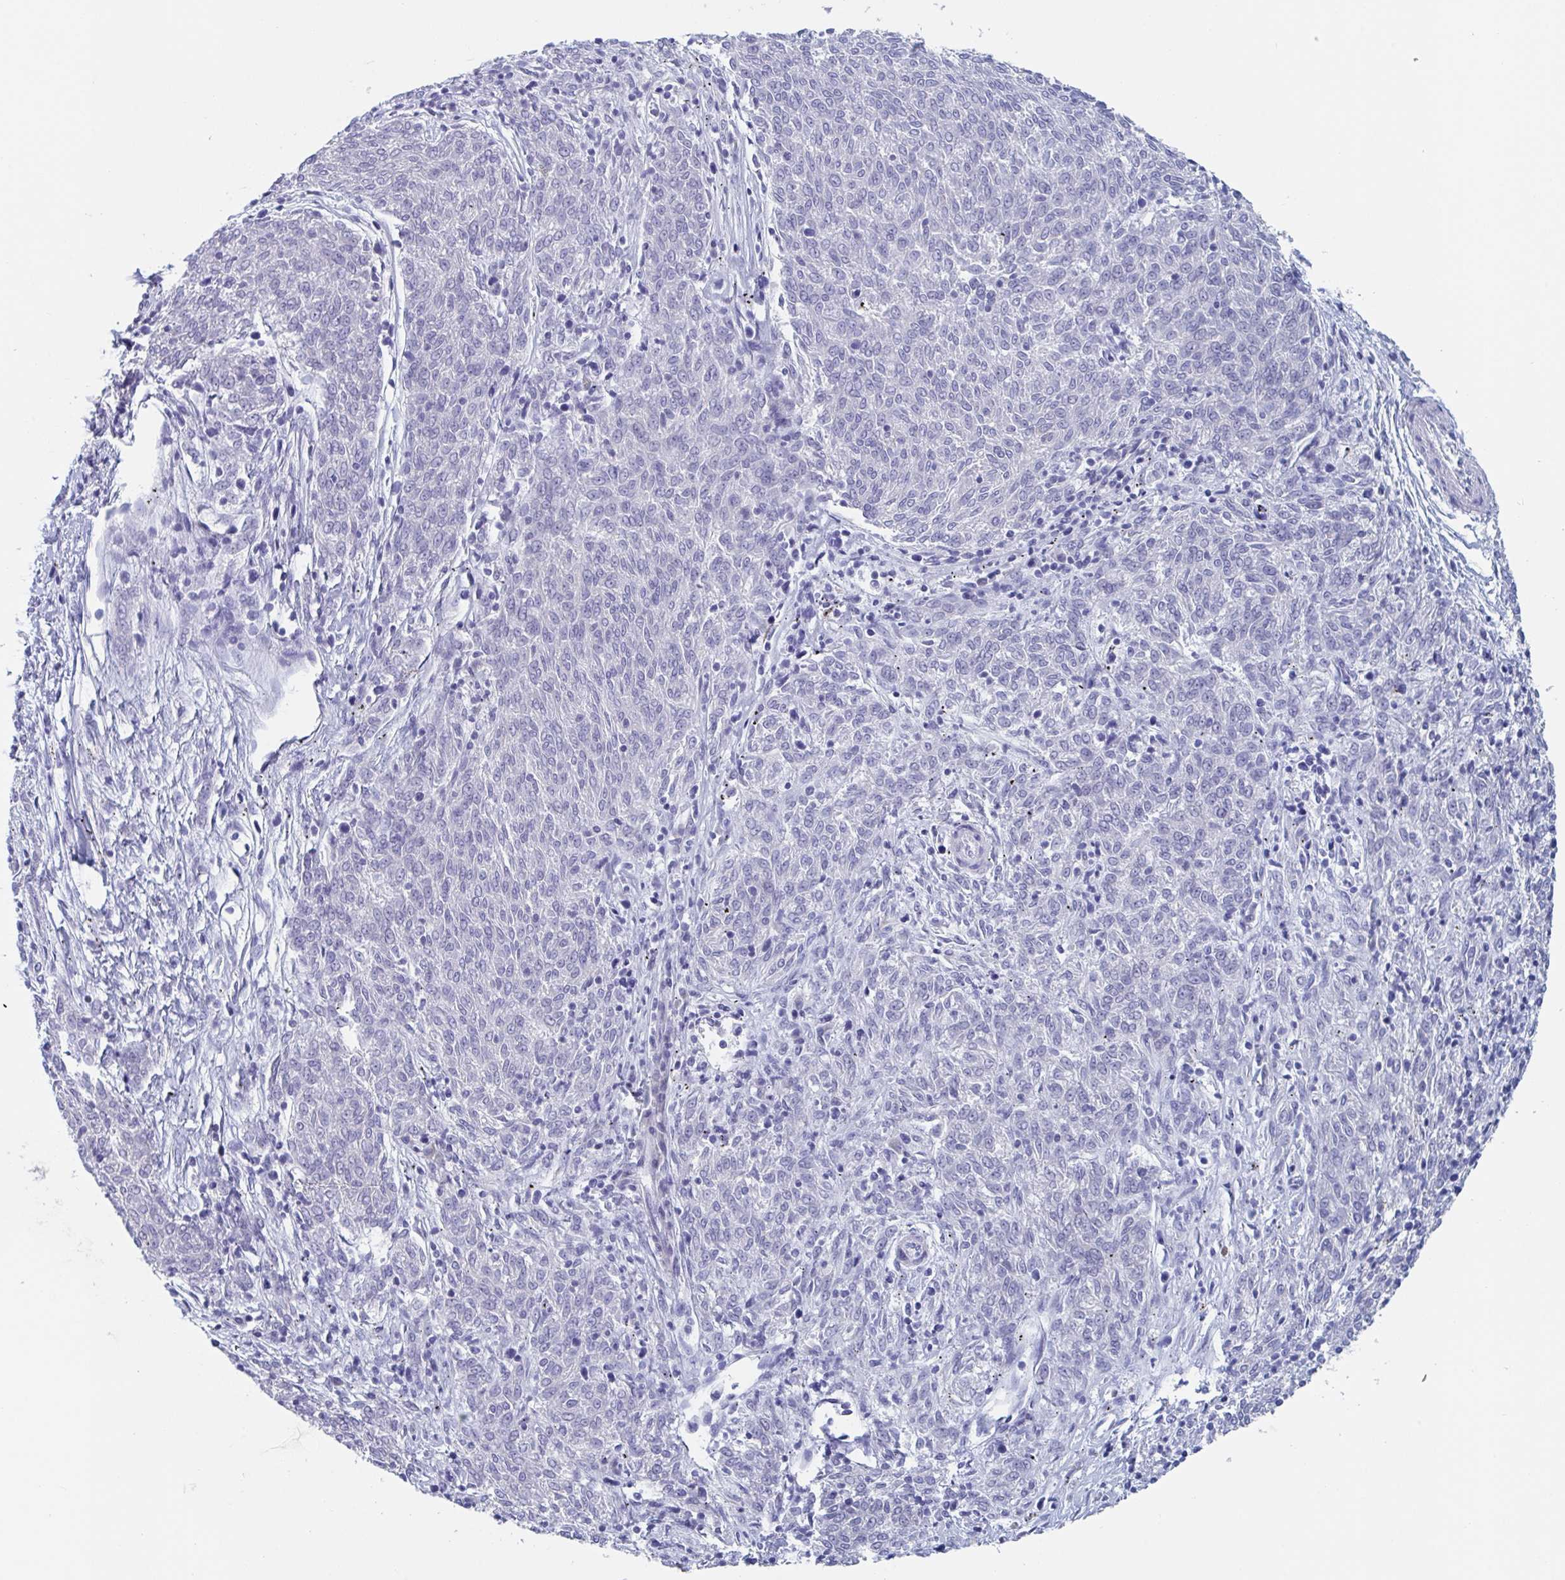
{"staining": {"intensity": "negative", "quantity": "none", "location": "none"}, "tissue": "melanoma", "cell_type": "Tumor cells", "image_type": "cancer", "snomed": [{"axis": "morphology", "description": "Malignant melanoma, NOS"}, {"axis": "topography", "description": "Skin"}], "caption": "Image shows no significant protein staining in tumor cells of melanoma. (DAB immunohistochemistry (IHC), high magnification).", "gene": "NT5C3B", "patient": {"sex": "female", "age": 72}}